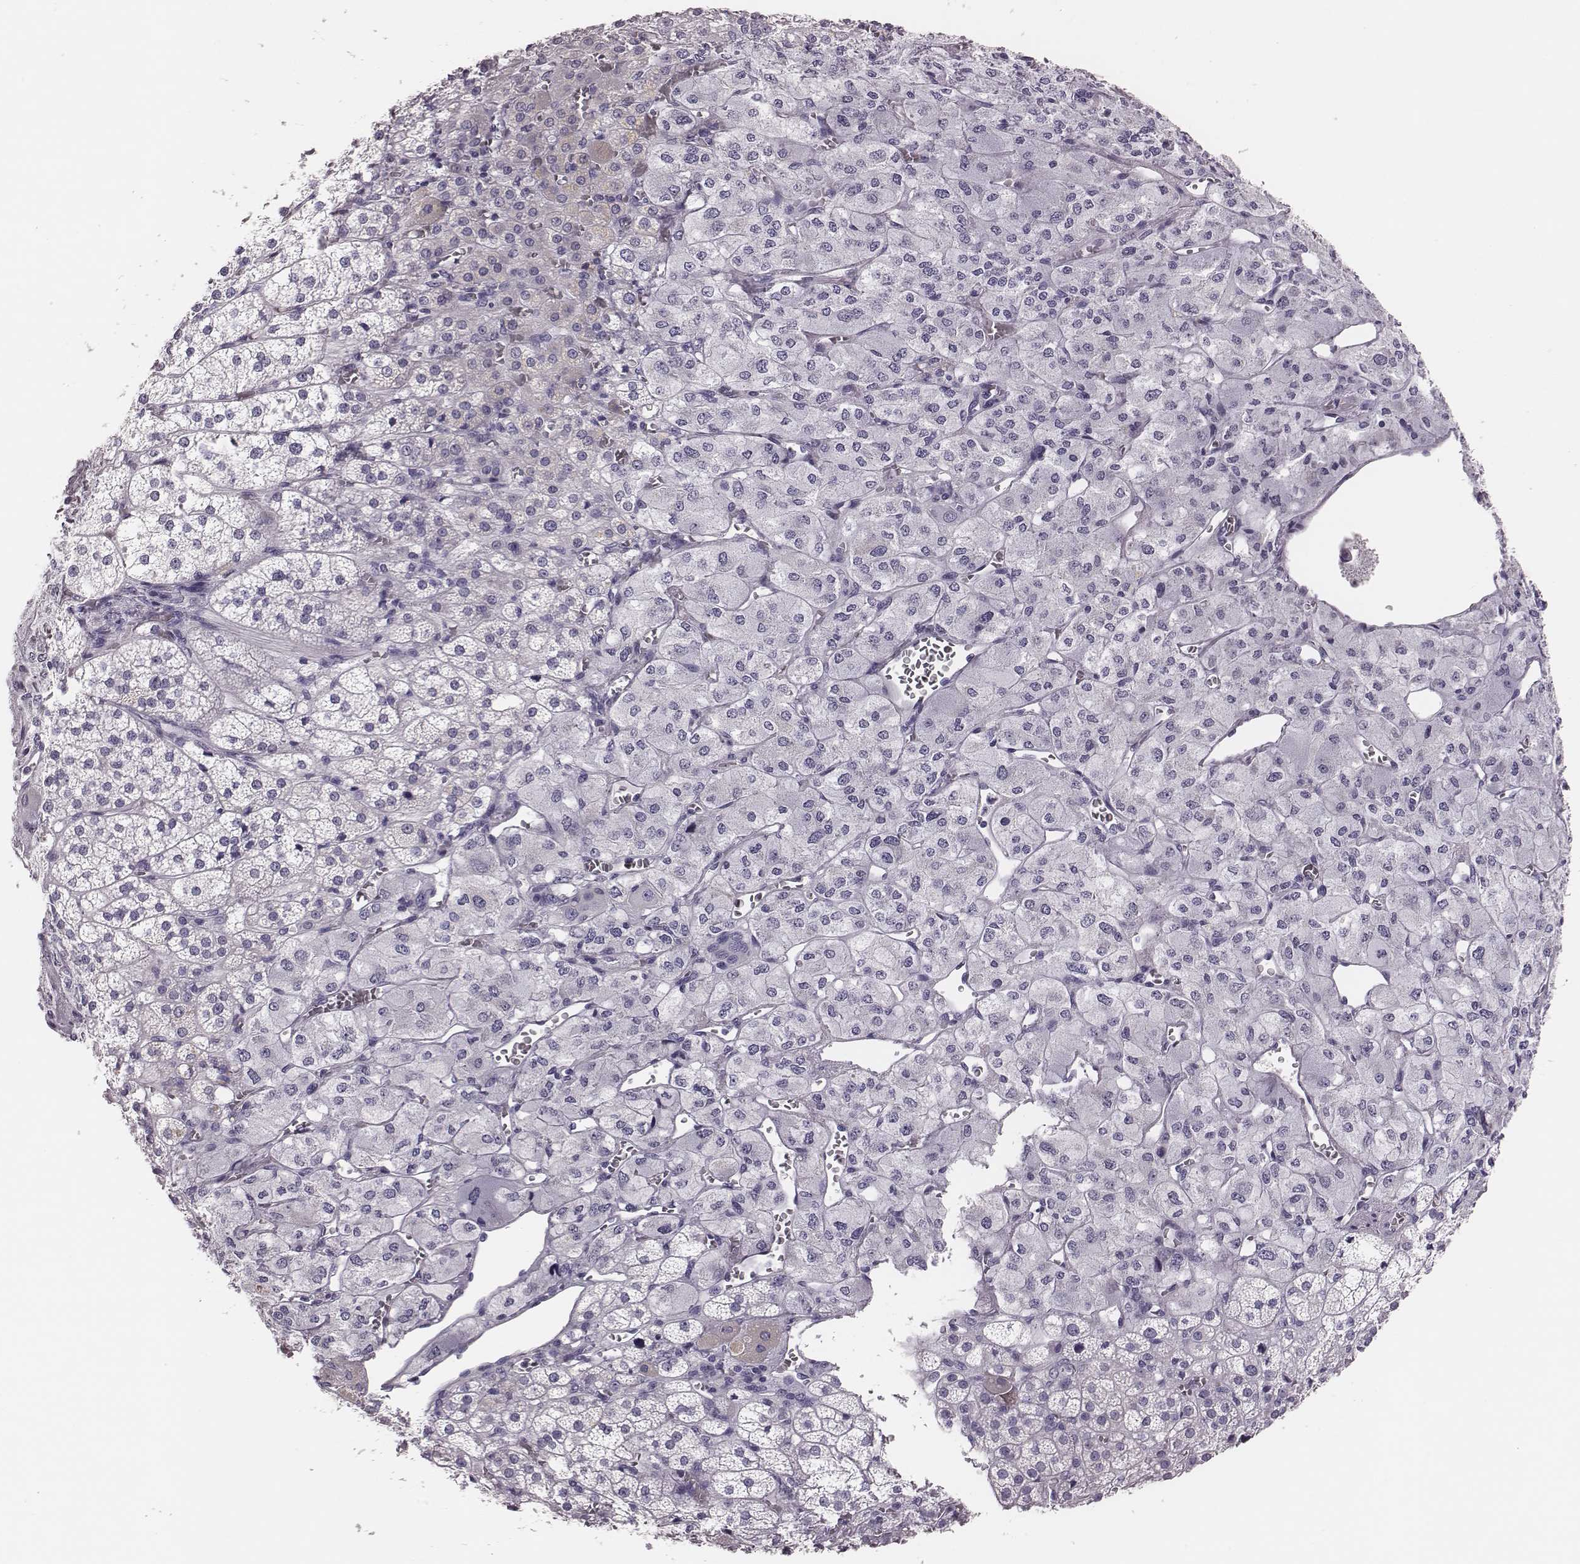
{"staining": {"intensity": "negative", "quantity": "none", "location": "none"}, "tissue": "adrenal gland", "cell_type": "Glandular cells", "image_type": "normal", "snomed": [{"axis": "morphology", "description": "Normal tissue, NOS"}, {"axis": "topography", "description": "Adrenal gland"}], "caption": "The IHC histopathology image has no significant staining in glandular cells of adrenal gland.", "gene": "H1", "patient": {"sex": "female", "age": 60}}